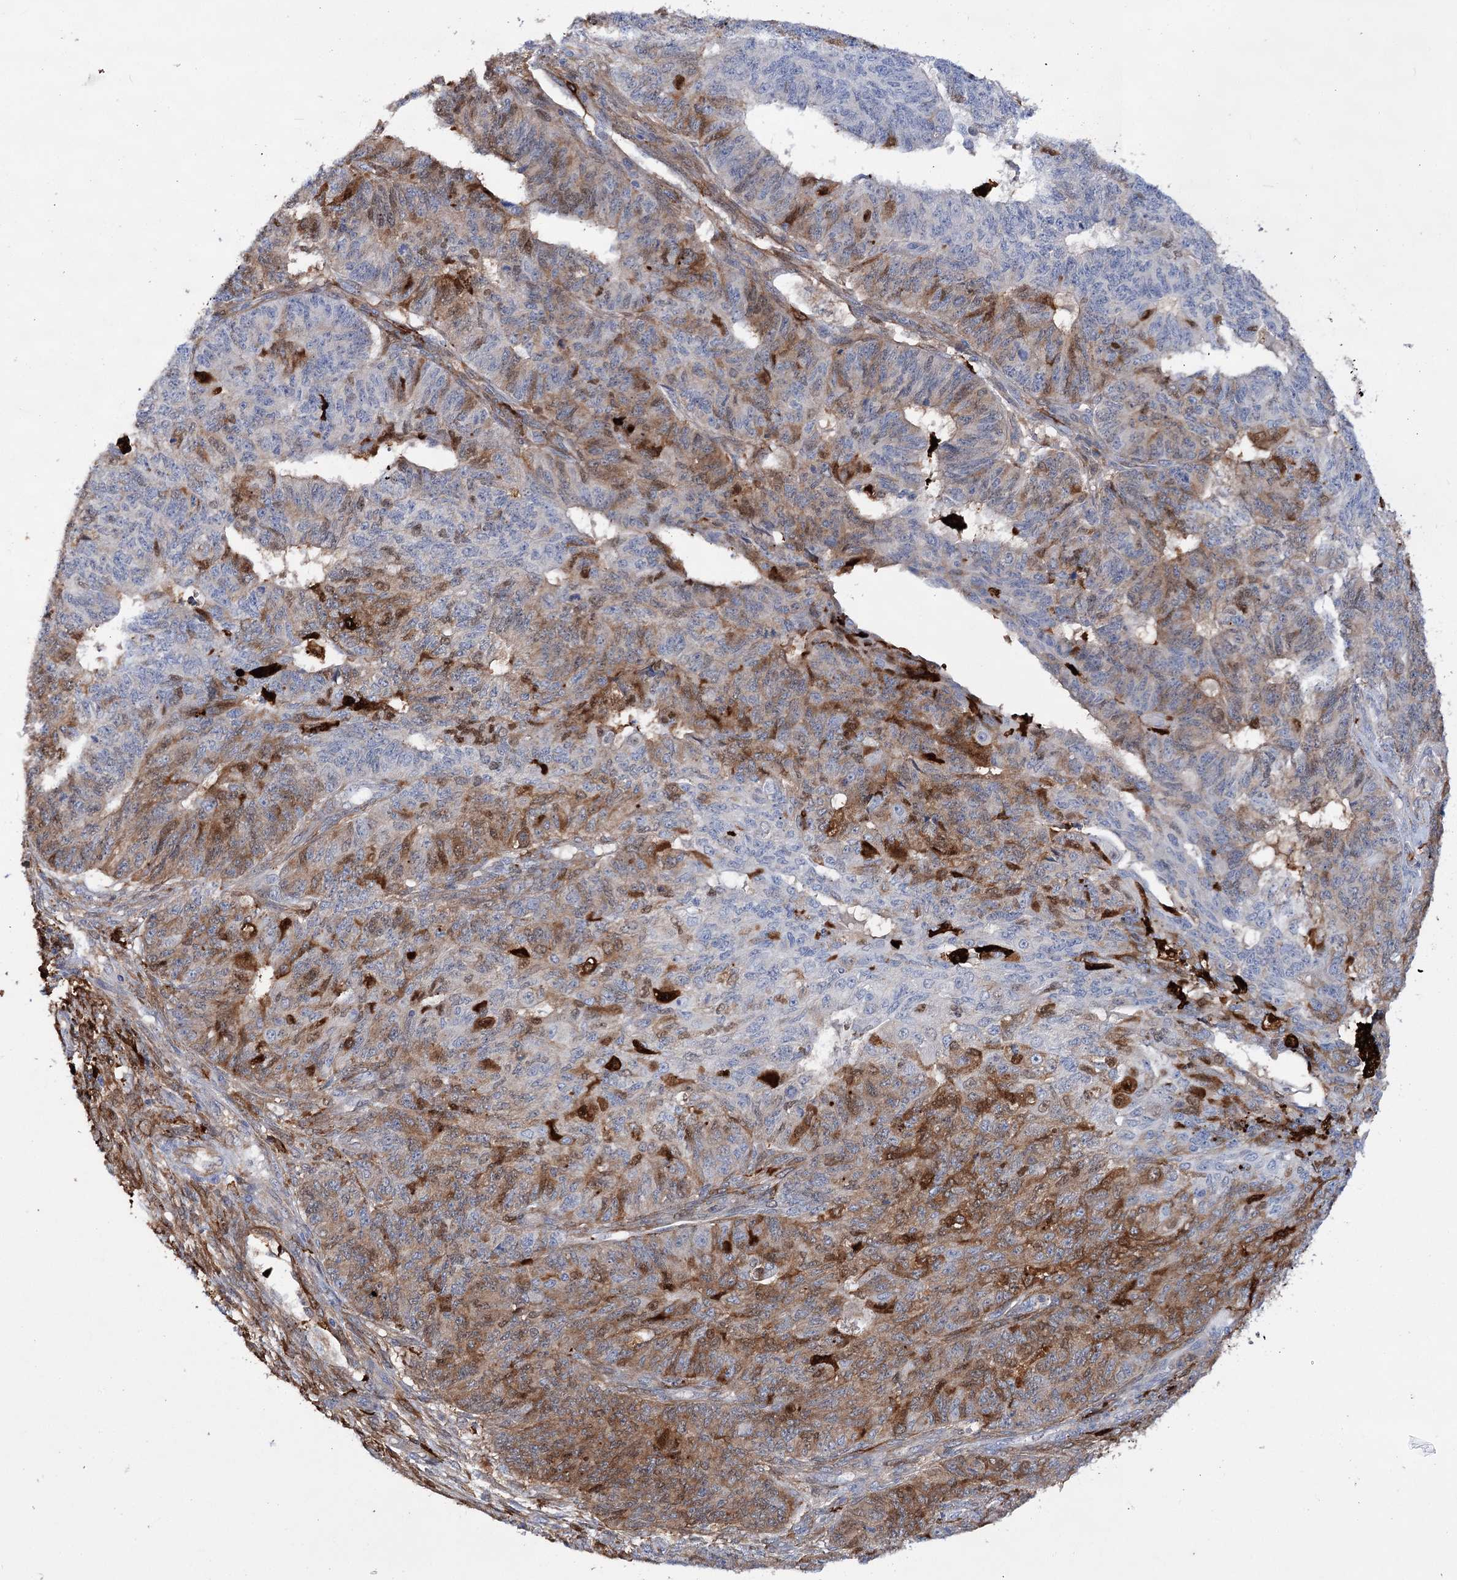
{"staining": {"intensity": "moderate", "quantity": "25%-75%", "location": "cytoplasmic/membranous,nuclear"}, "tissue": "endometrial cancer", "cell_type": "Tumor cells", "image_type": "cancer", "snomed": [{"axis": "morphology", "description": "Adenocarcinoma, NOS"}, {"axis": "topography", "description": "Endometrium"}], "caption": "IHC photomicrograph of neoplastic tissue: human adenocarcinoma (endometrial) stained using immunohistochemistry (IHC) shows medium levels of moderate protein expression localized specifically in the cytoplasmic/membranous and nuclear of tumor cells, appearing as a cytoplasmic/membranous and nuclear brown color.", "gene": "CFAP46", "patient": {"sex": "female", "age": 32}}